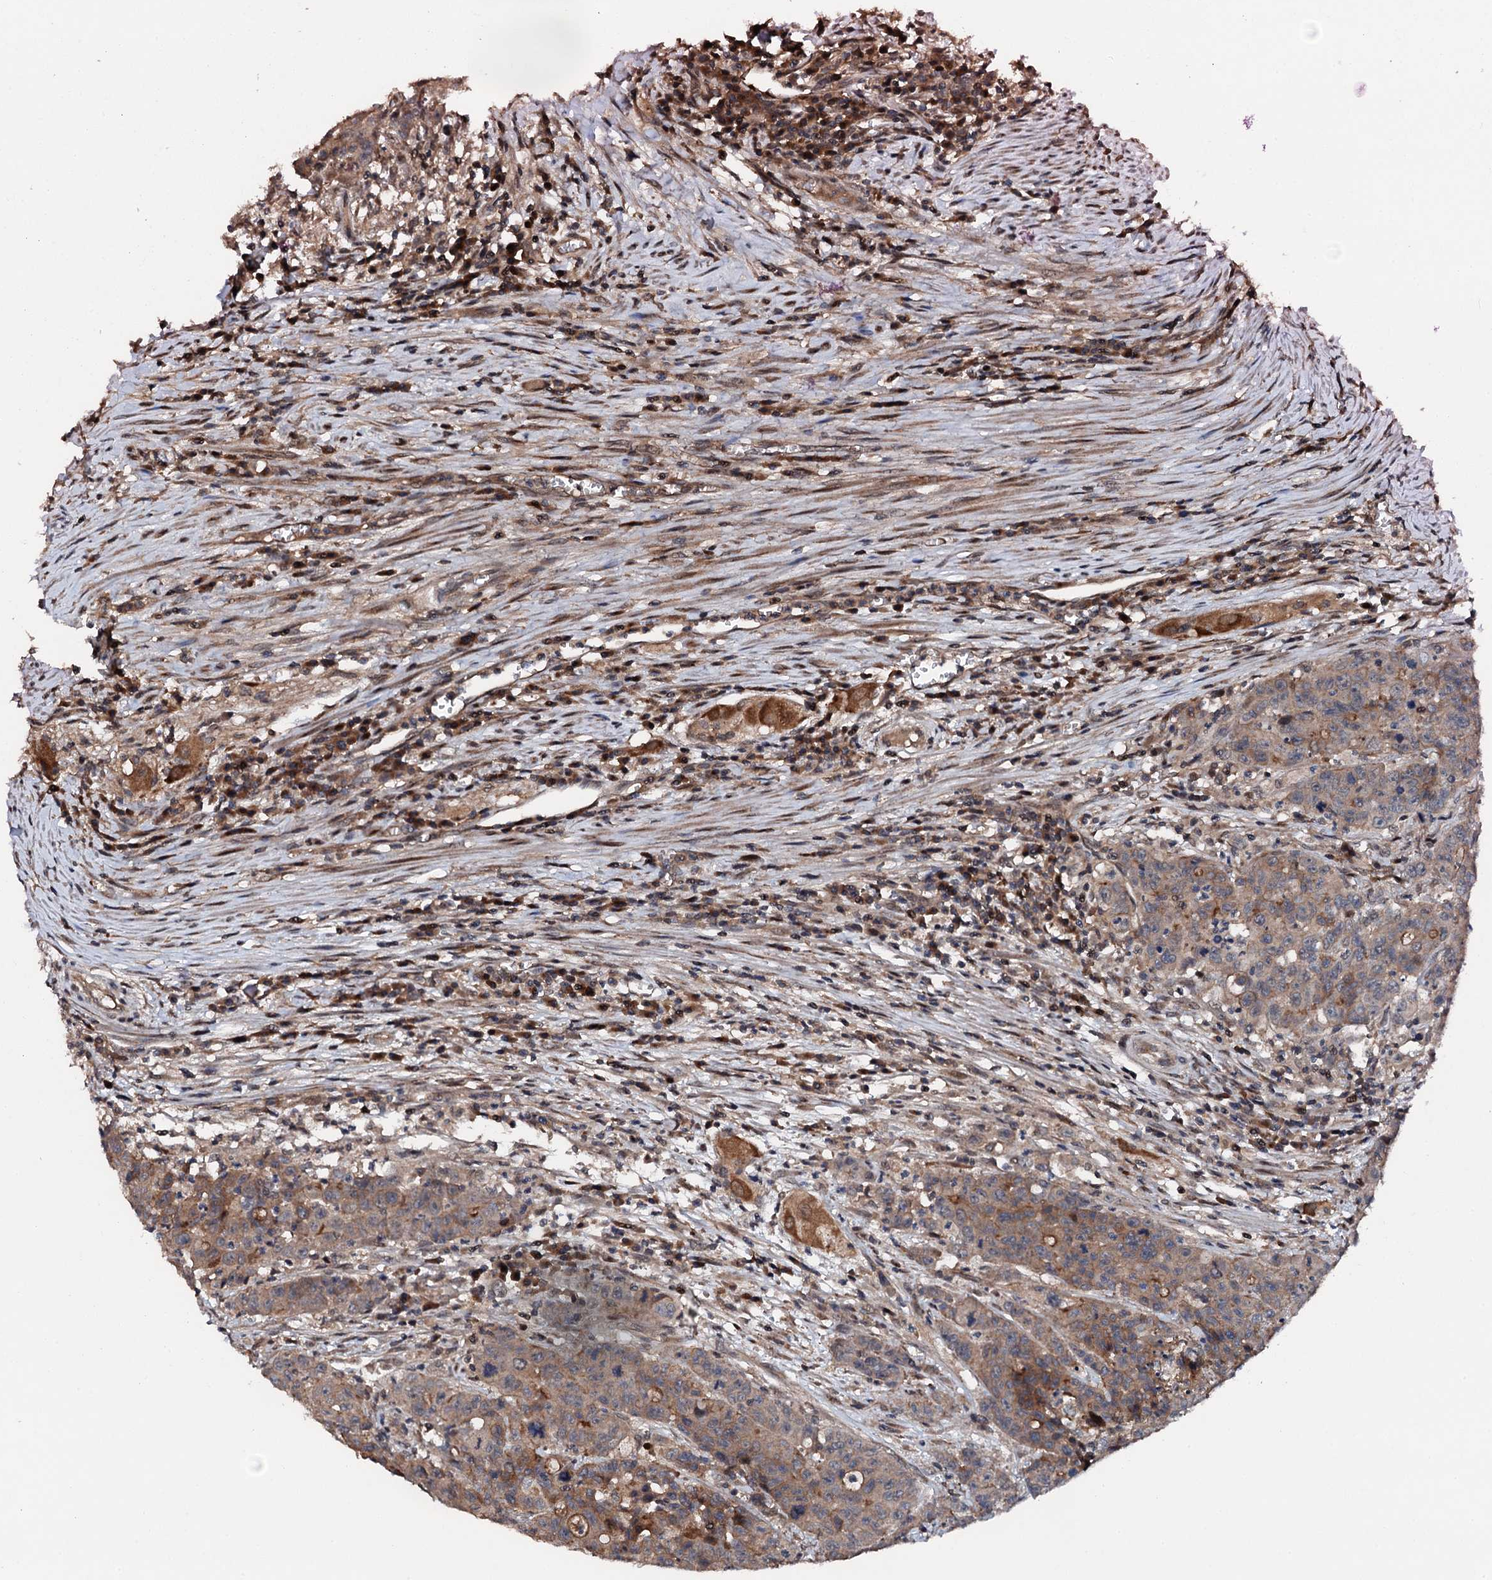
{"staining": {"intensity": "moderate", "quantity": "25%-75%", "location": "cytoplasmic/membranous"}, "tissue": "colorectal cancer", "cell_type": "Tumor cells", "image_type": "cancer", "snomed": [{"axis": "morphology", "description": "Adenocarcinoma, NOS"}, {"axis": "topography", "description": "Colon"}], "caption": "An immunohistochemistry micrograph of tumor tissue is shown. Protein staining in brown labels moderate cytoplasmic/membranous positivity in colorectal adenocarcinoma within tumor cells.", "gene": "FLYWCH1", "patient": {"sex": "male", "age": 62}}